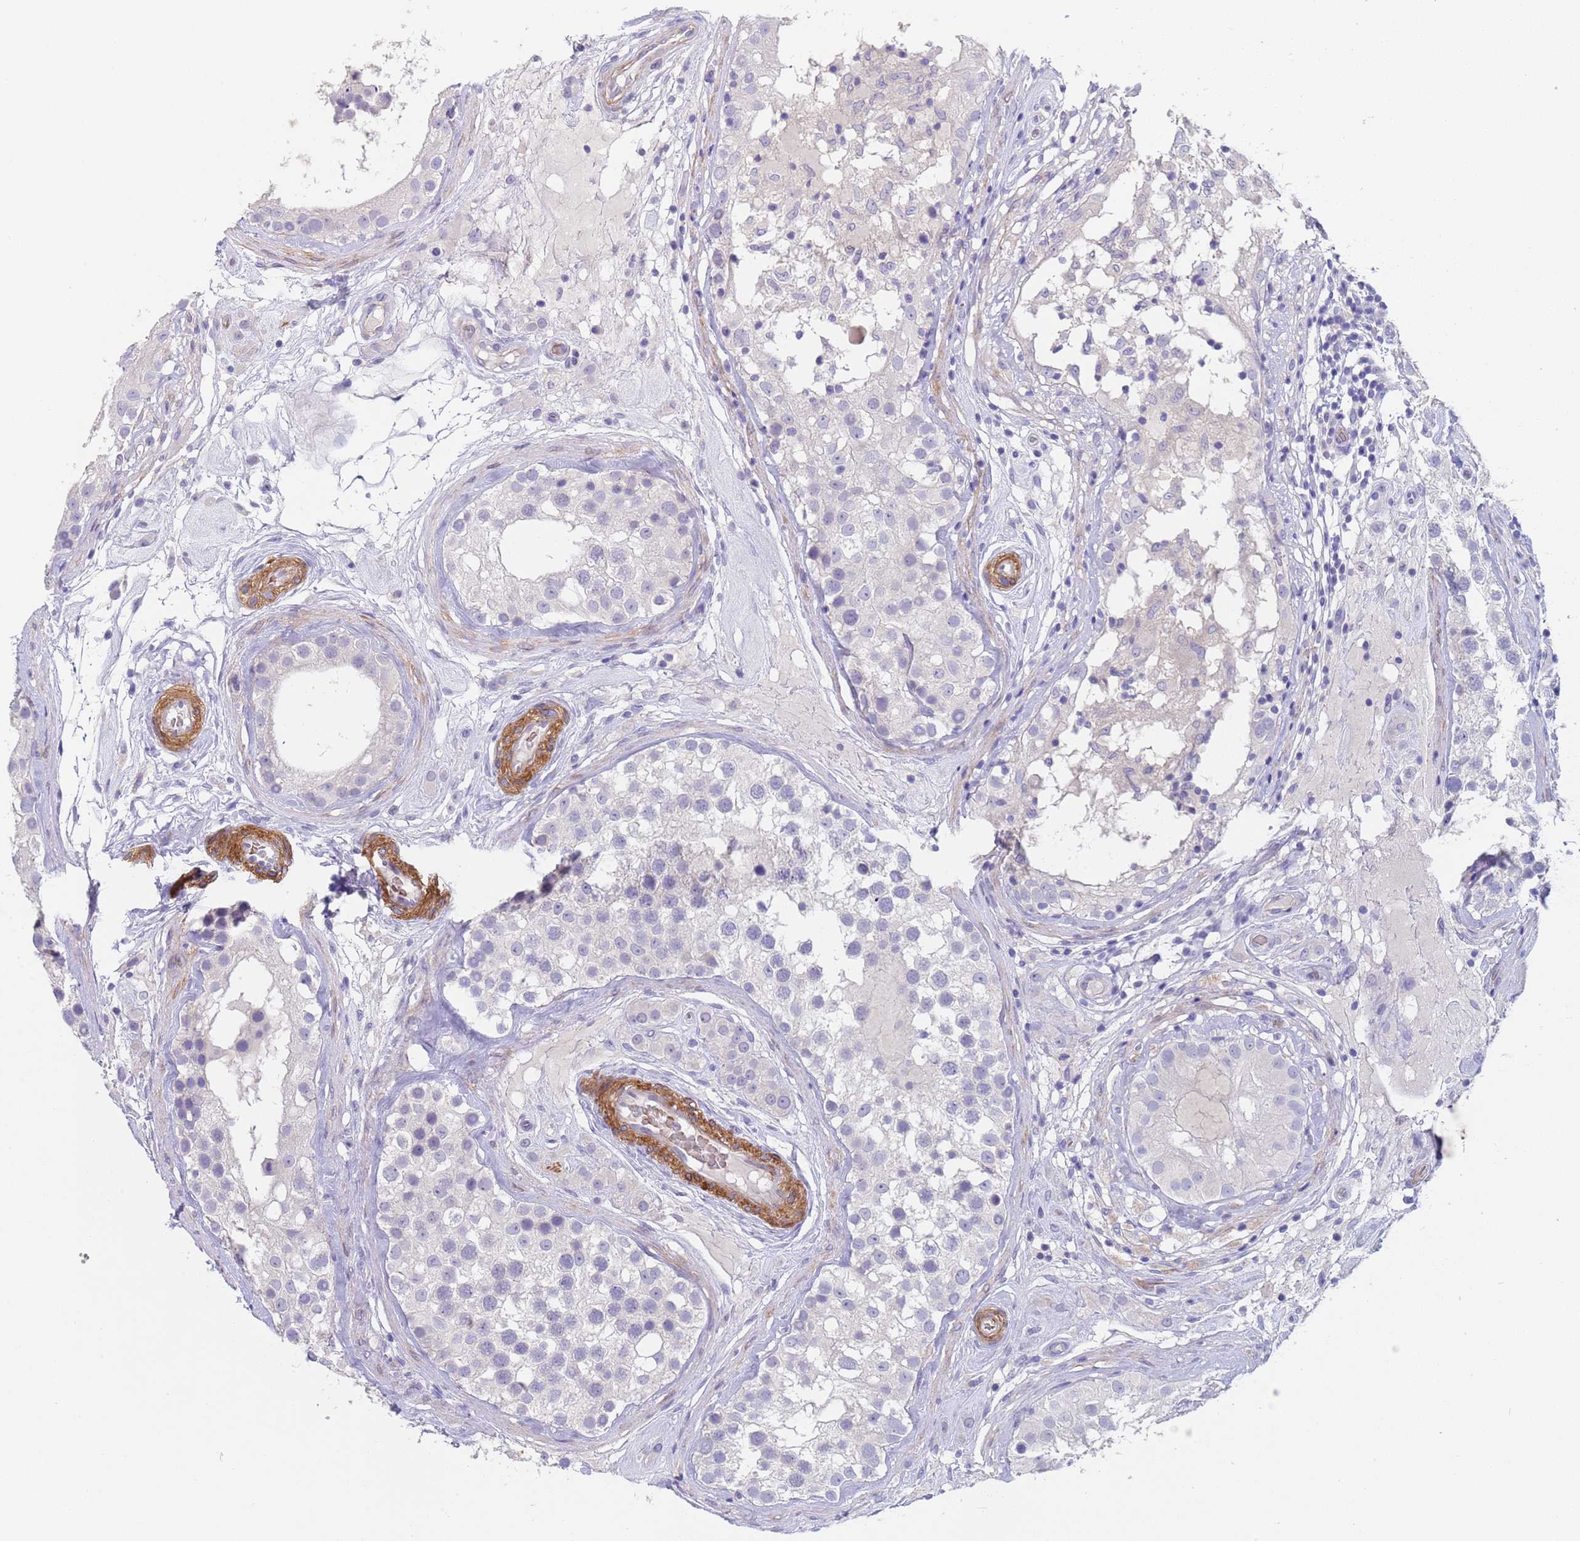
{"staining": {"intensity": "negative", "quantity": "none", "location": "none"}, "tissue": "testis", "cell_type": "Cells in seminiferous ducts", "image_type": "normal", "snomed": [{"axis": "morphology", "description": "Normal tissue, NOS"}, {"axis": "topography", "description": "Testis"}], "caption": "Immunohistochemistry micrograph of normal testis: human testis stained with DAB (3,3'-diaminobenzidine) displays no significant protein staining in cells in seminiferous ducts. (Stains: DAB IHC with hematoxylin counter stain, Microscopy: brightfield microscopy at high magnification).", "gene": "KBTBD3", "patient": {"sex": "male", "age": 46}}